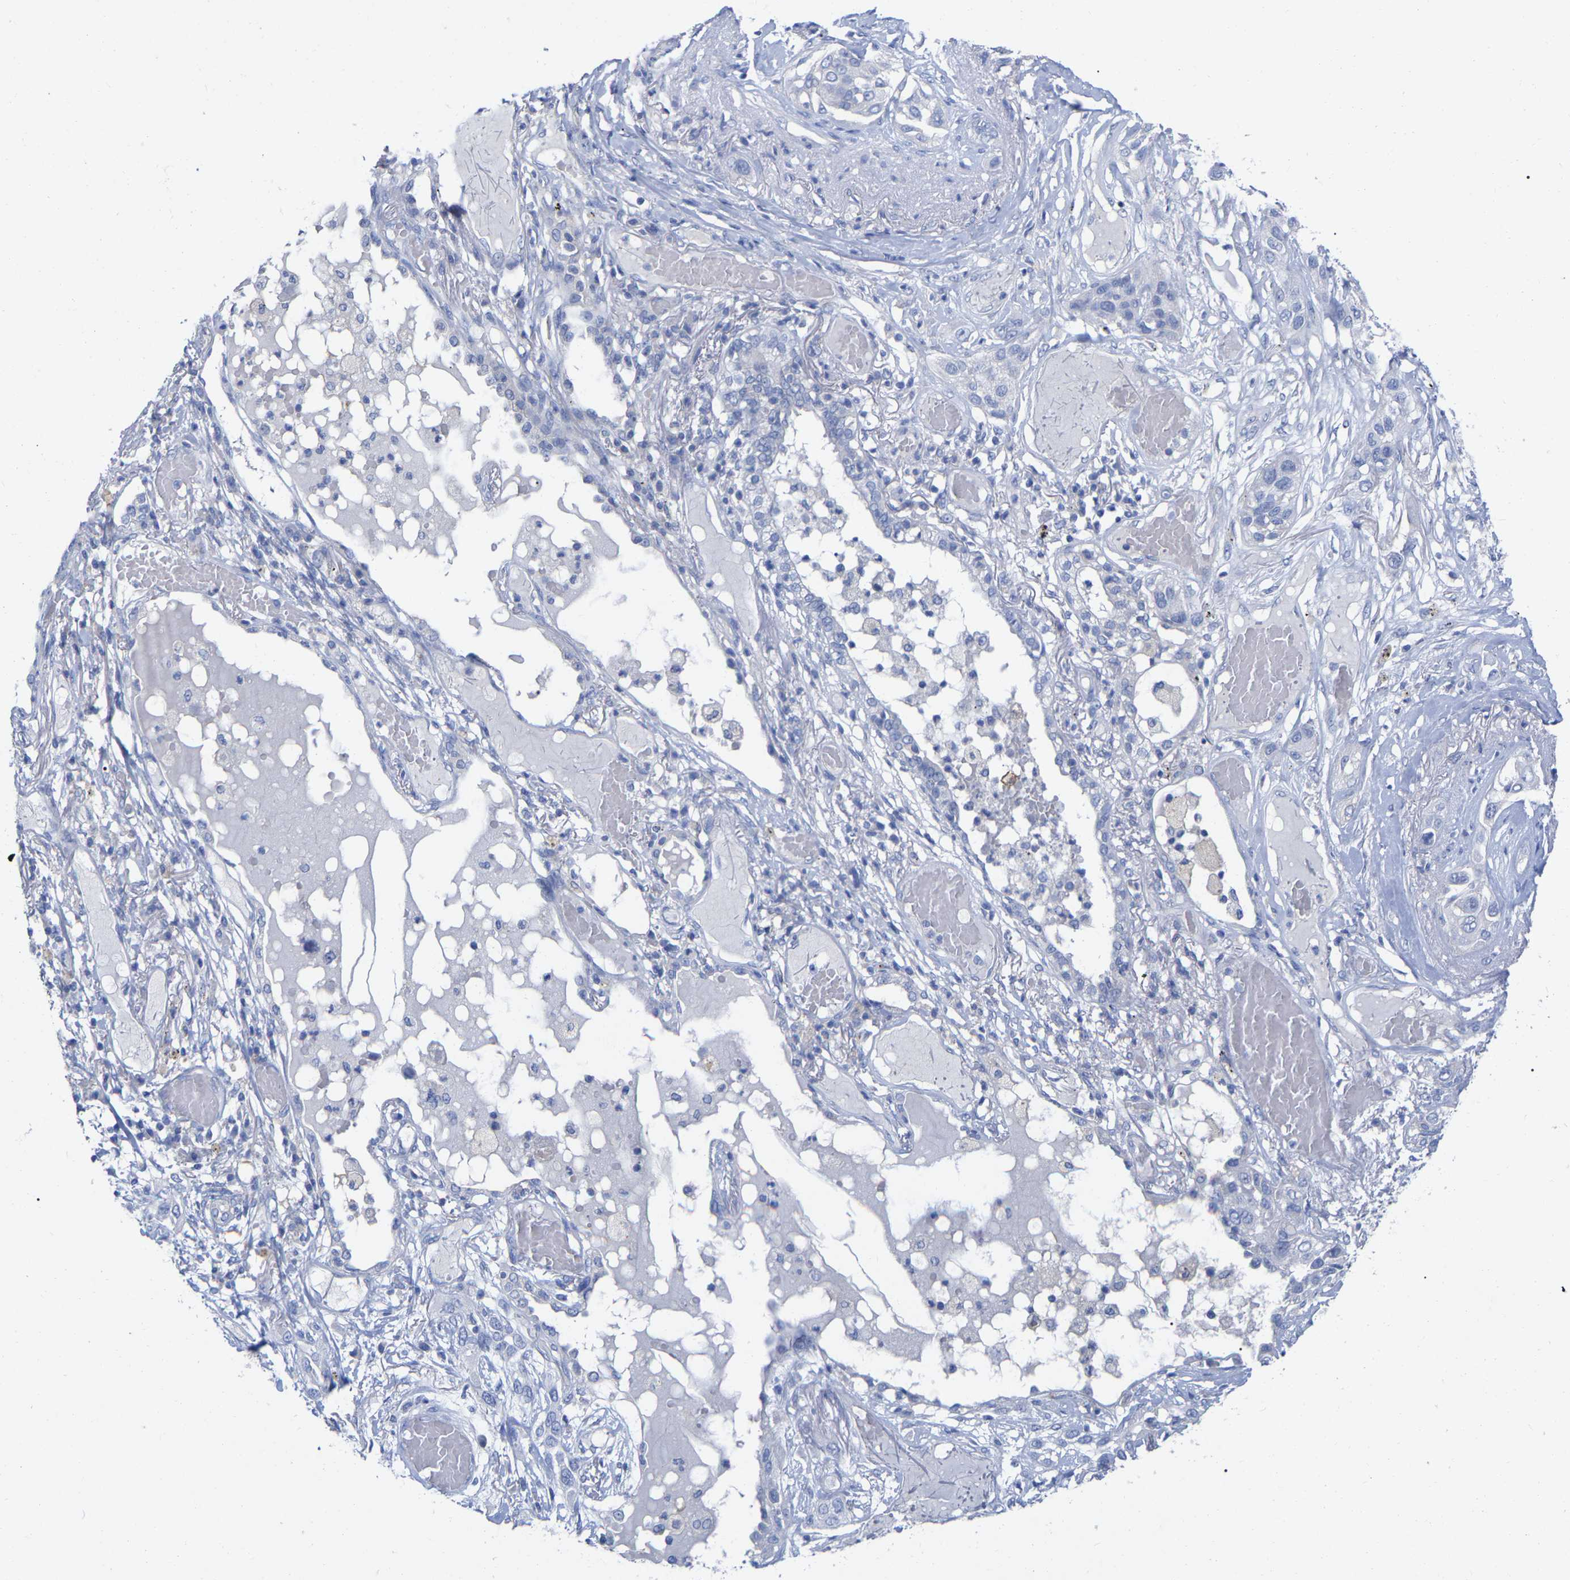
{"staining": {"intensity": "negative", "quantity": "none", "location": "none"}, "tissue": "lung cancer", "cell_type": "Tumor cells", "image_type": "cancer", "snomed": [{"axis": "morphology", "description": "Squamous cell carcinoma, NOS"}, {"axis": "topography", "description": "Lung"}], "caption": "This is an immunohistochemistry image of human squamous cell carcinoma (lung). There is no positivity in tumor cells.", "gene": "HAPLN1", "patient": {"sex": "male", "age": 71}}